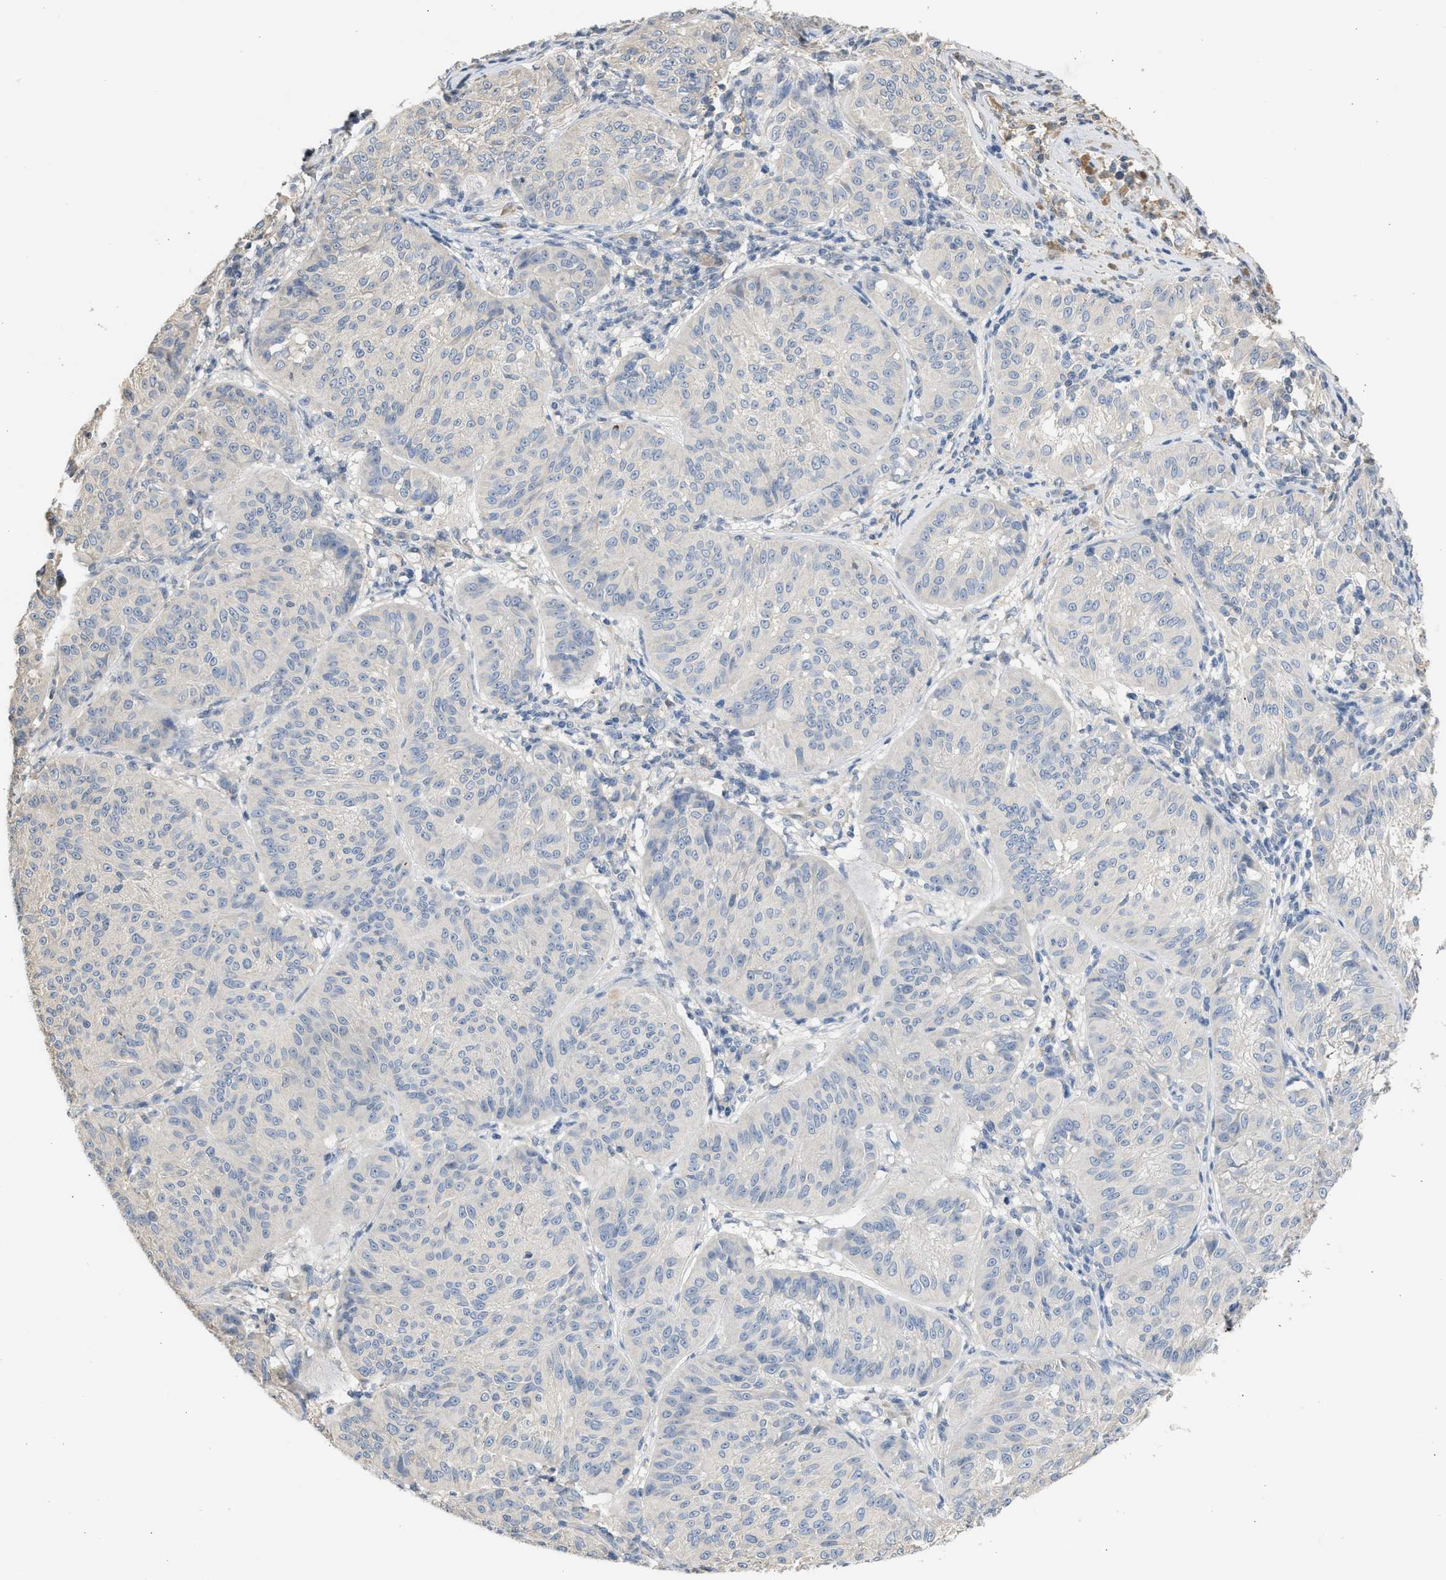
{"staining": {"intensity": "negative", "quantity": "none", "location": "none"}, "tissue": "melanoma", "cell_type": "Tumor cells", "image_type": "cancer", "snomed": [{"axis": "morphology", "description": "Malignant melanoma, NOS"}, {"axis": "topography", "description": "Skin"}], "caption": "An immunohistochemistry histopathology image of melanoma is shown. There is no staining in tumor cells of melanoma. (DAB immunohistochemistry with hematoxylin counter stain).", "gene": "SULT2A1", "patient": {"sex": "female", "age": 72}}